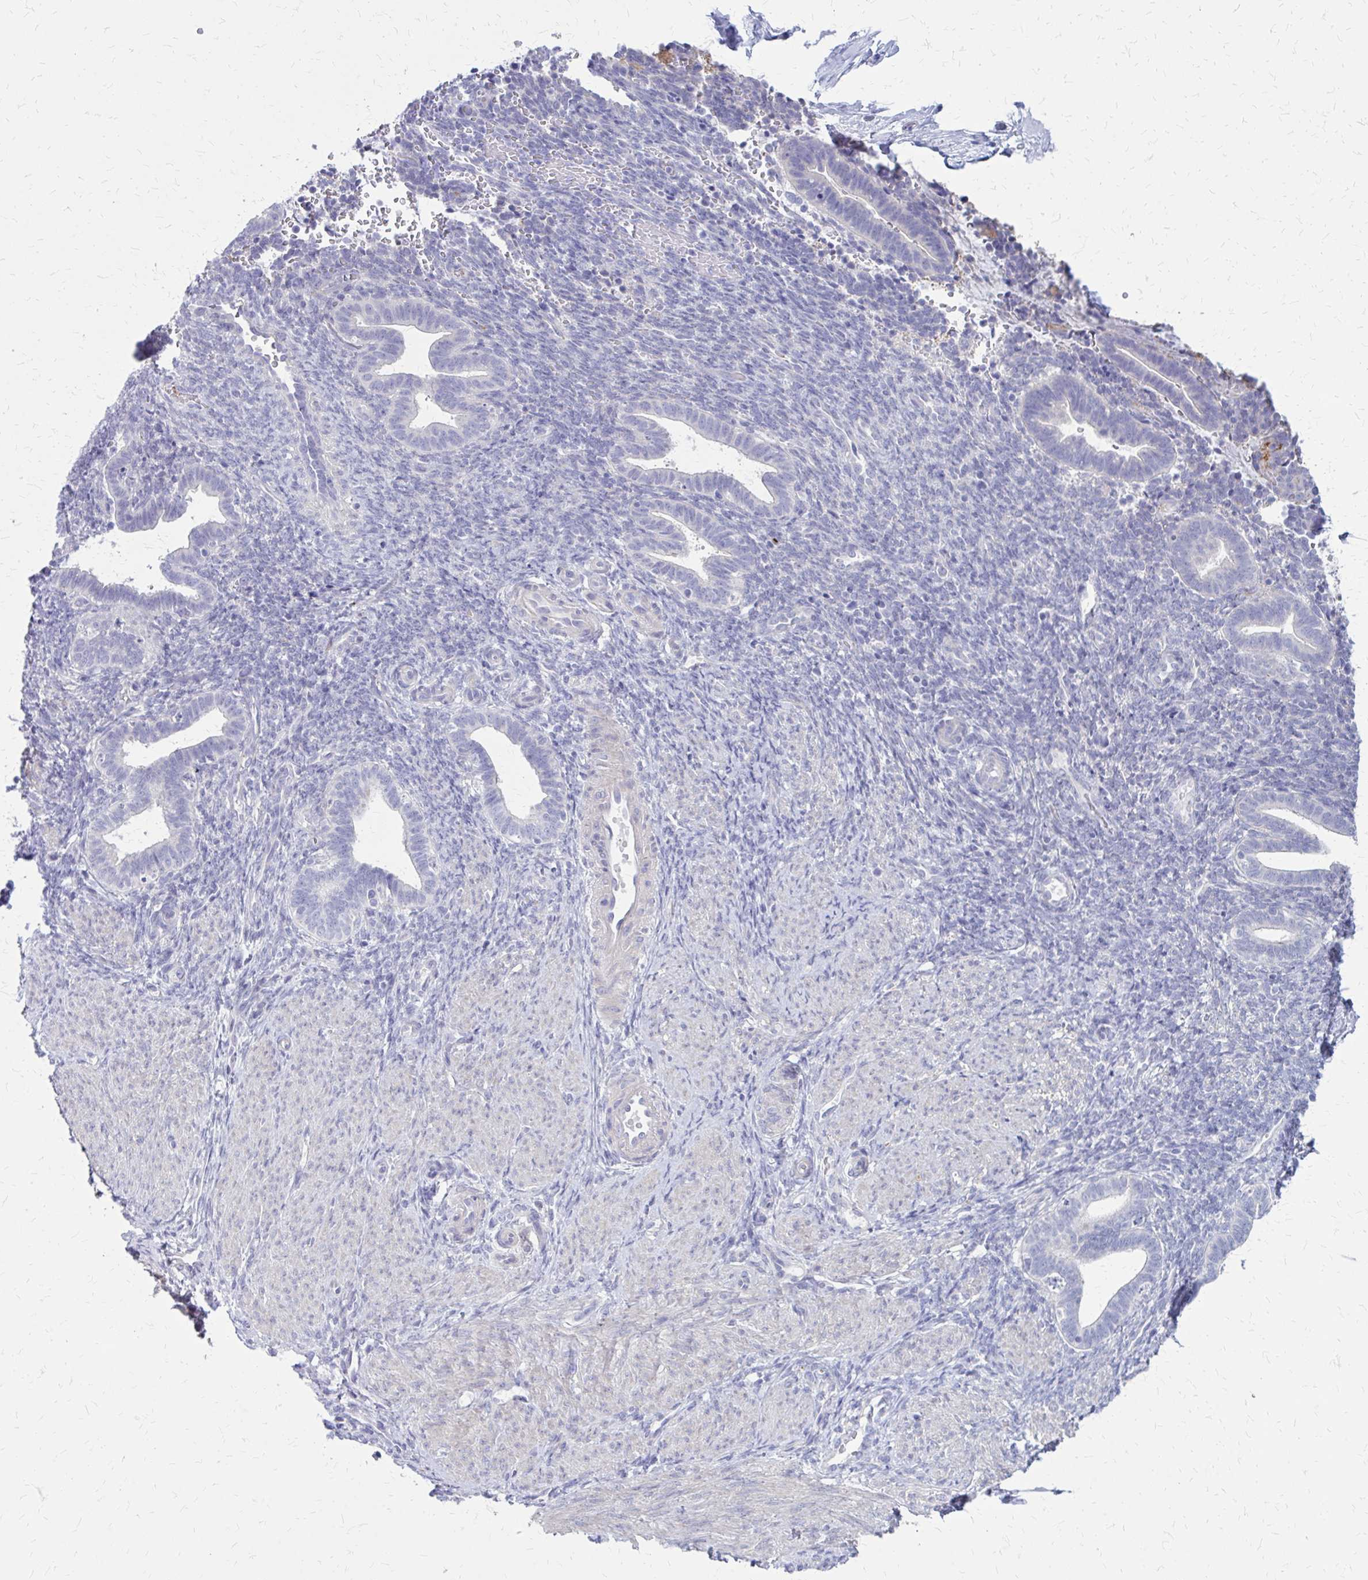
{"staining": {"intensity": "negative", "quantity": "none", "location": "none"}, "tissue": "endometrium", "cell_type": "Cells in endometrial stroma", "image_type": "normal", "snomed": [{"axis": "morphology", "description": "Normal tissue, NOS"}, {"axis": "topography", "description": "Endometrium"}], "caption": "DAB immunohistochemical staining of benign human endometrium exhibits no significant staining in cells in endometrial stroma.", "gene": "GLYATL2", "patient": {"sex": "female", "age": 34}}